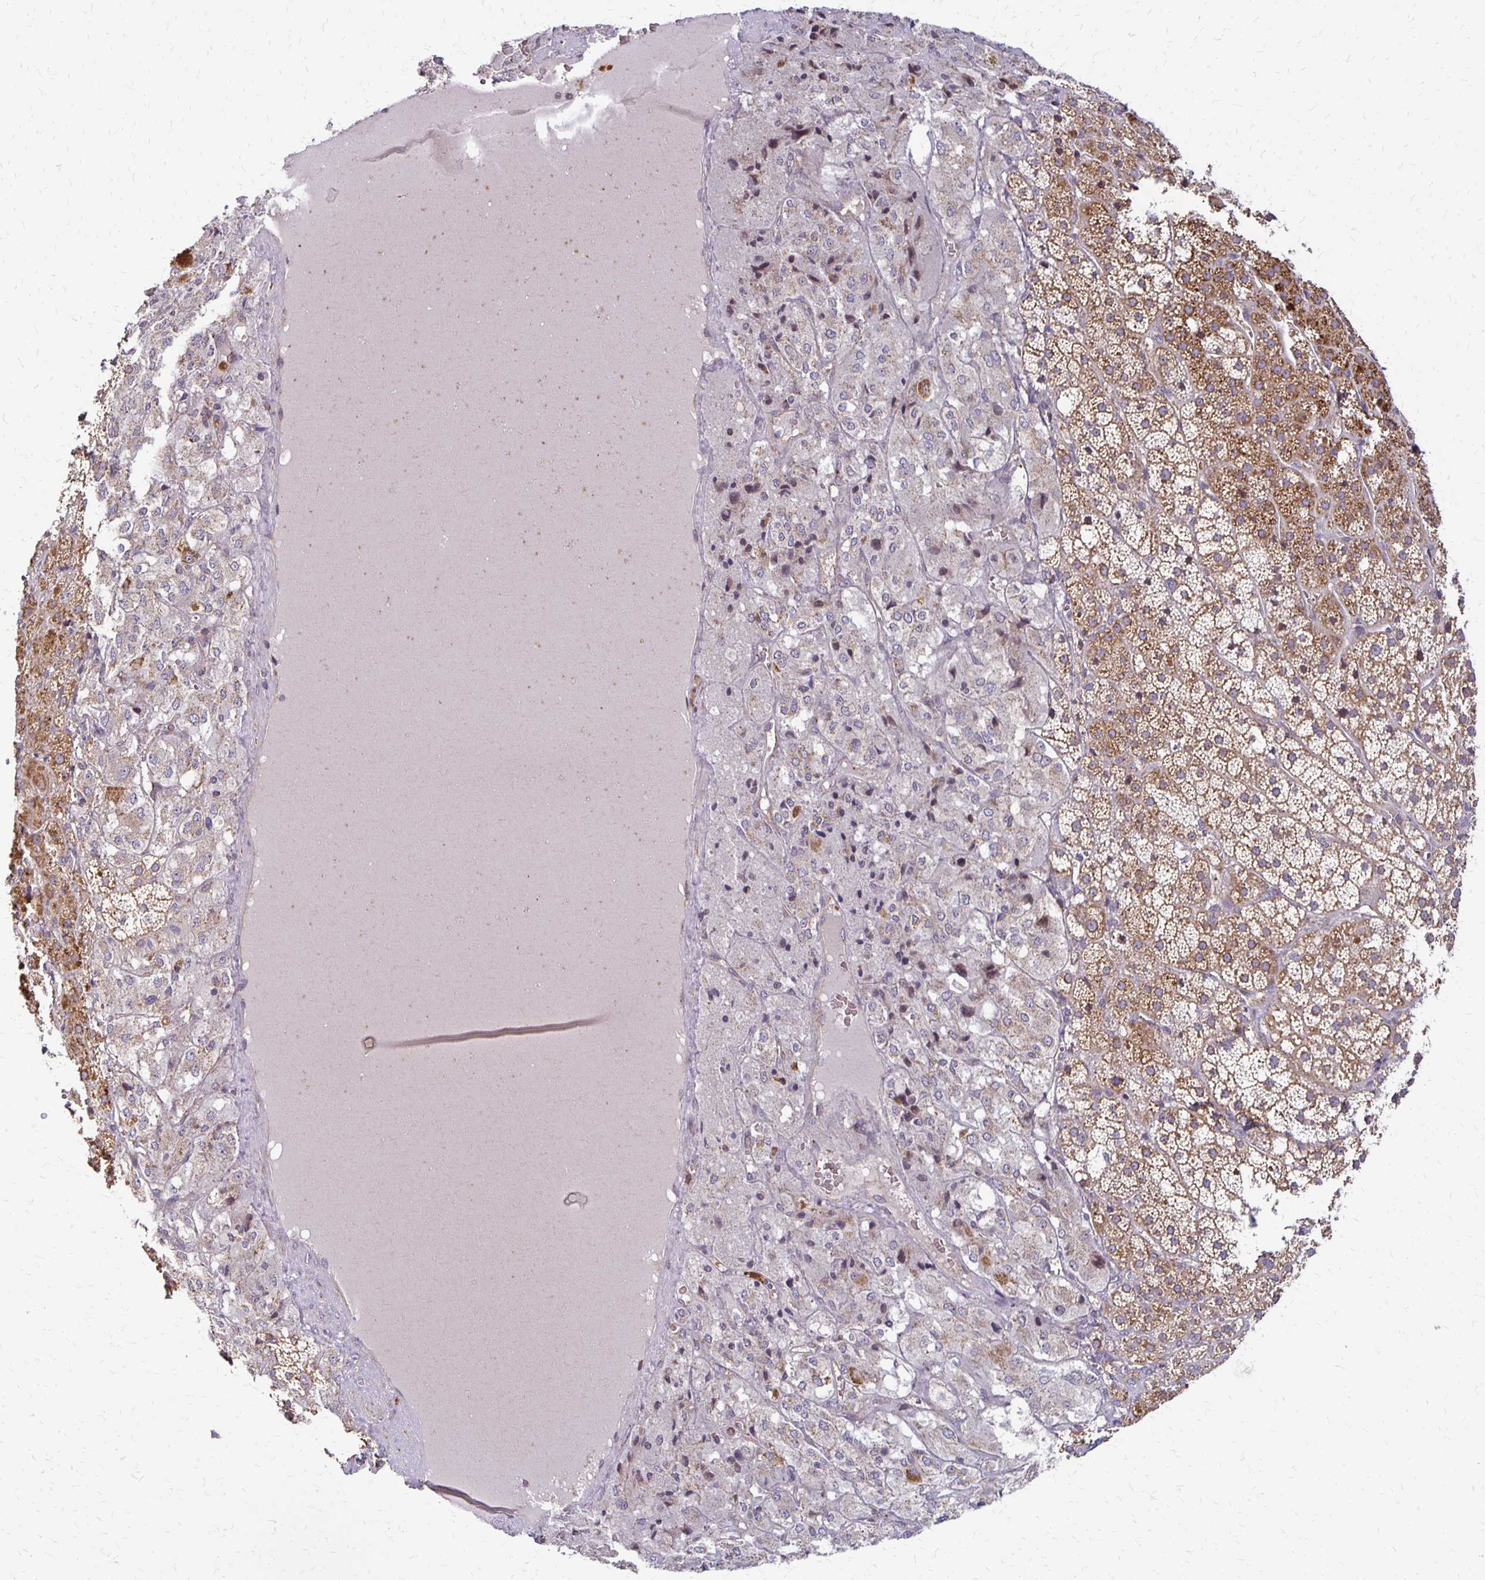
{"staining": {"intensity": "moderate", "quantity": "25%-75%", "location": "cytoplasmic/membranous"}, "tissue": "adrenal gland", "cell_type": "Glandular cells", "image_type": "normal", "snomed": [{"axis": "morphology", "description": "Normal tissue, NOS"}, {"axis": "topography", "description": "Adrenal gland"}], "caption": "Protein staining of unremarkable adrenal gland reveals moderate cytoplasmic/membranous positivity in approximately 25%-75% of glandular cells. Using DAB (brown) and hematoxylin (blue) stains, captured at high magnification using brightfield microscopy.", "gene": "EIF4EBP2", "patient": {"sex": "male", "age": 53}}